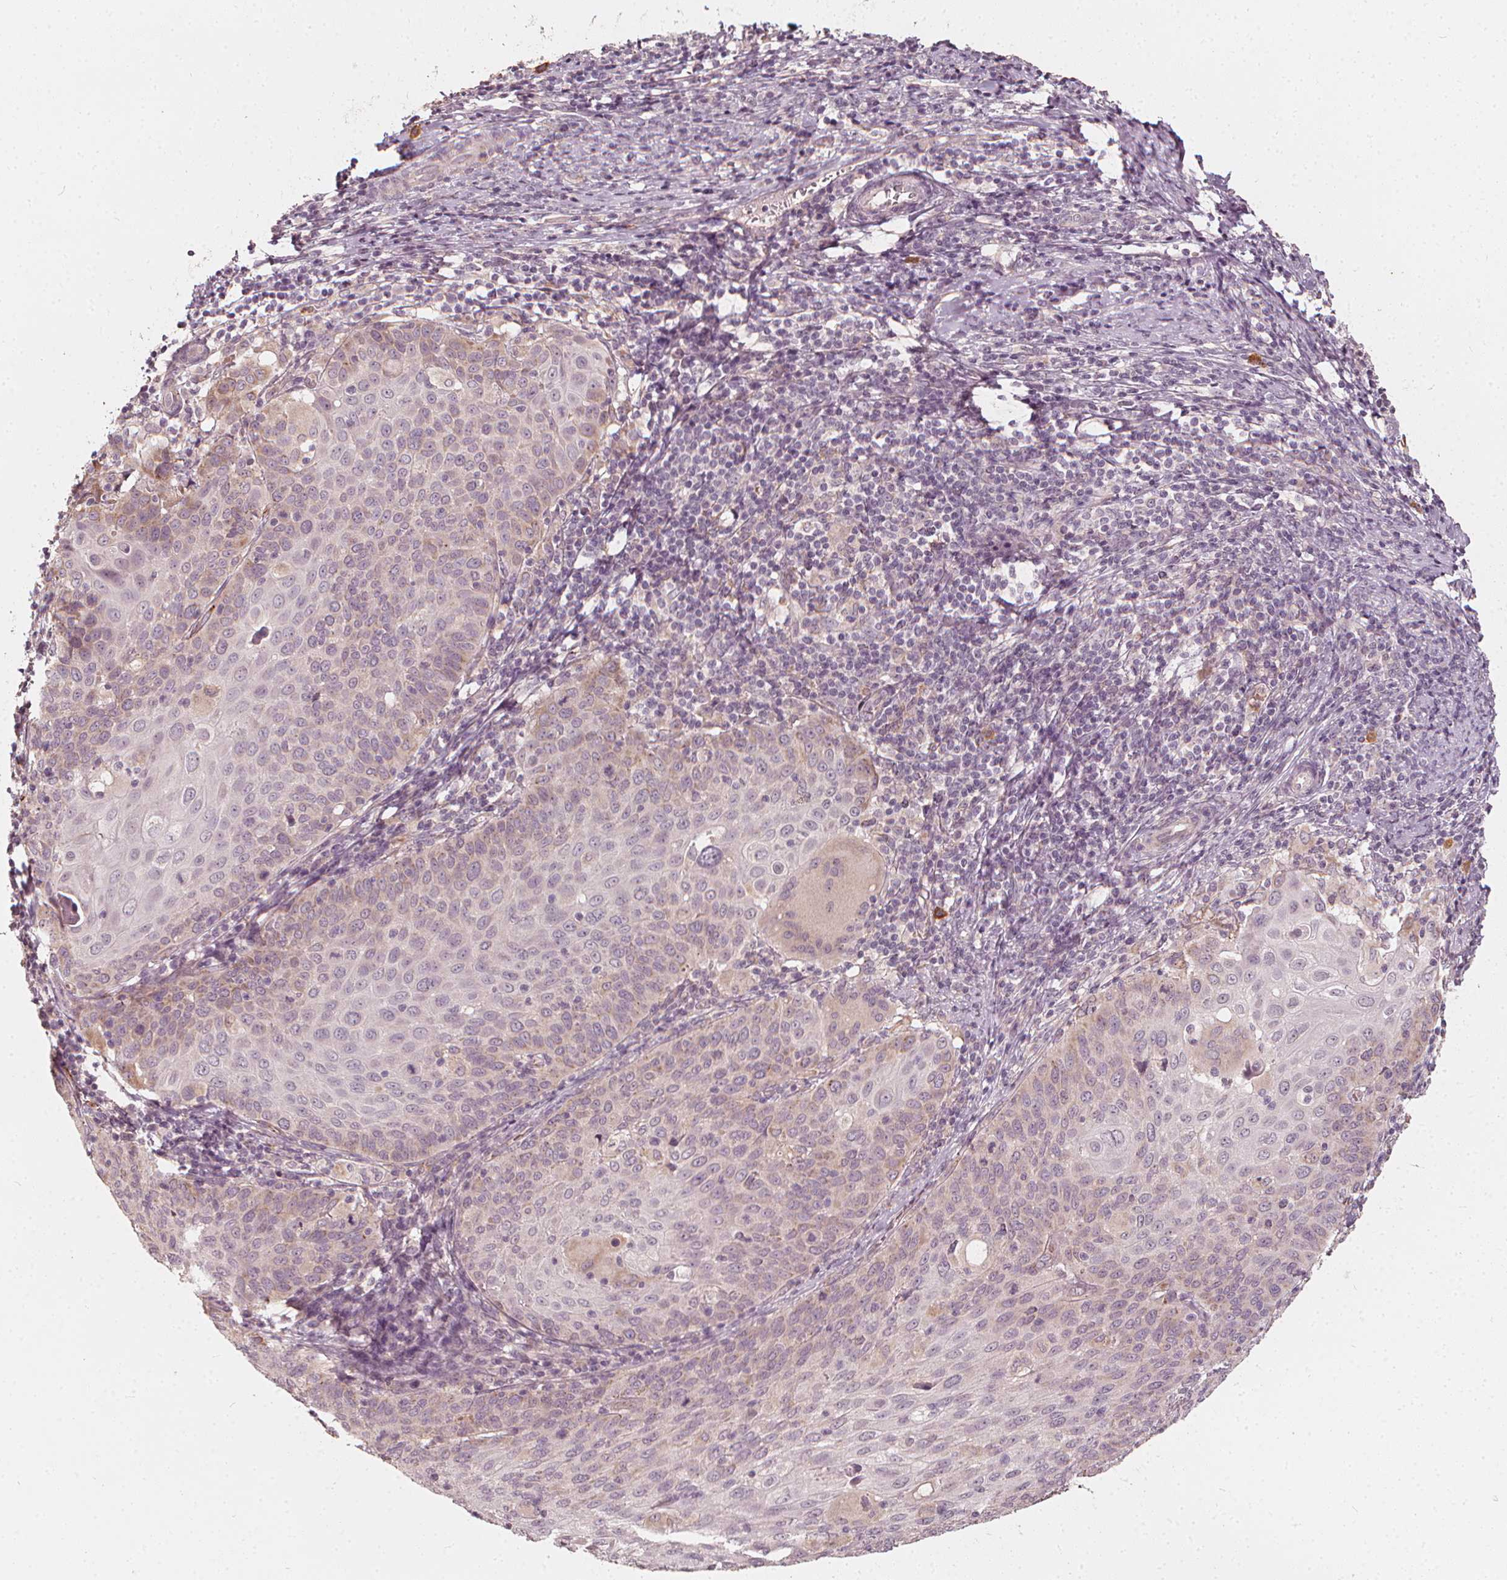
{"staining": {"intensity": "negative", "quantity": "none", "location": "none"}, "tissue": "cervical cancer", "cell_type": "Tumor cells", "image_type": "cancer", "snomed": [{"axis": "morphology", "description": "Squamous cell carcinoma, NOS"}, {"axis": "topography", "description": "Cervix"}], "caption": "Immunohistochemistry histopathology image of neoplastic tissue: human squamous cell carcinoma (cervical) stained with DAB (3,3'-diaminobenzidine) demonstrates no significant protein staining in tumor cells. (DAB immunohistochemistry (IHC) visualized using brightfield microscopy, high magnification).", "gene": "NPC1L1", "patient": {"sex": "female", "age": 65}}